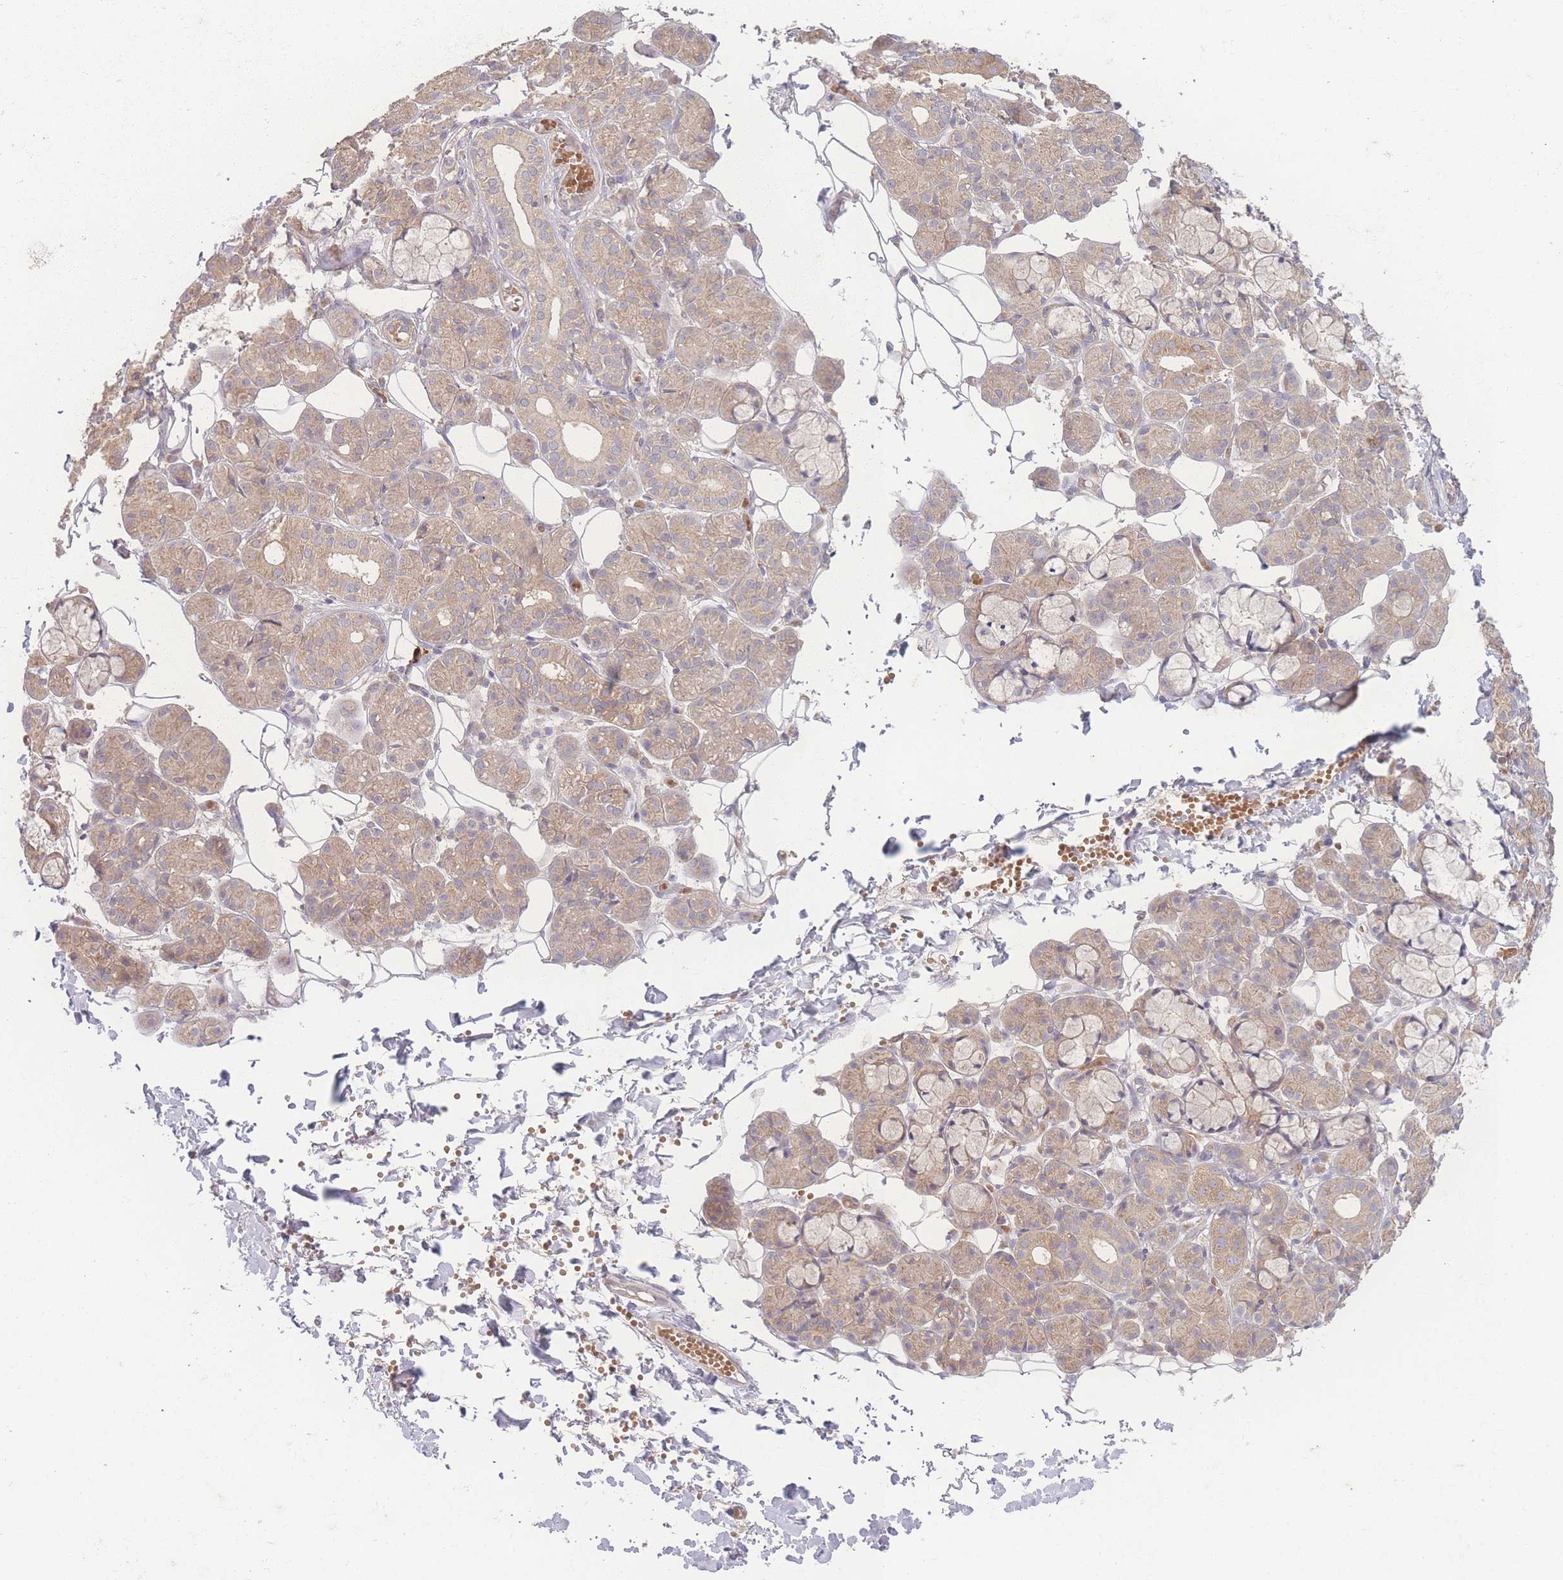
{"staining": {"intensity": "weak", "quantity": ">75%", "location": "cytoplasmic/membranous"}, "tissue": "salivary gland", "cell_type": "Glandular cells", "image_type": "normal", "snomed": [{"axis": "morphology", "description": "Normal tissue, NOS"}, {"axis": "topography", "description": "Salivary gland"}], "caption": "Immunohistochemistry (IHC) micrograph of unremarkable salivary gland stained for a protein (brown), which shows low levels of weak cytoplasmic/membranous positivity in about >75% of glandular cells.", "gene": "INSR", "patient": {"sex": "male", "age": 63}}